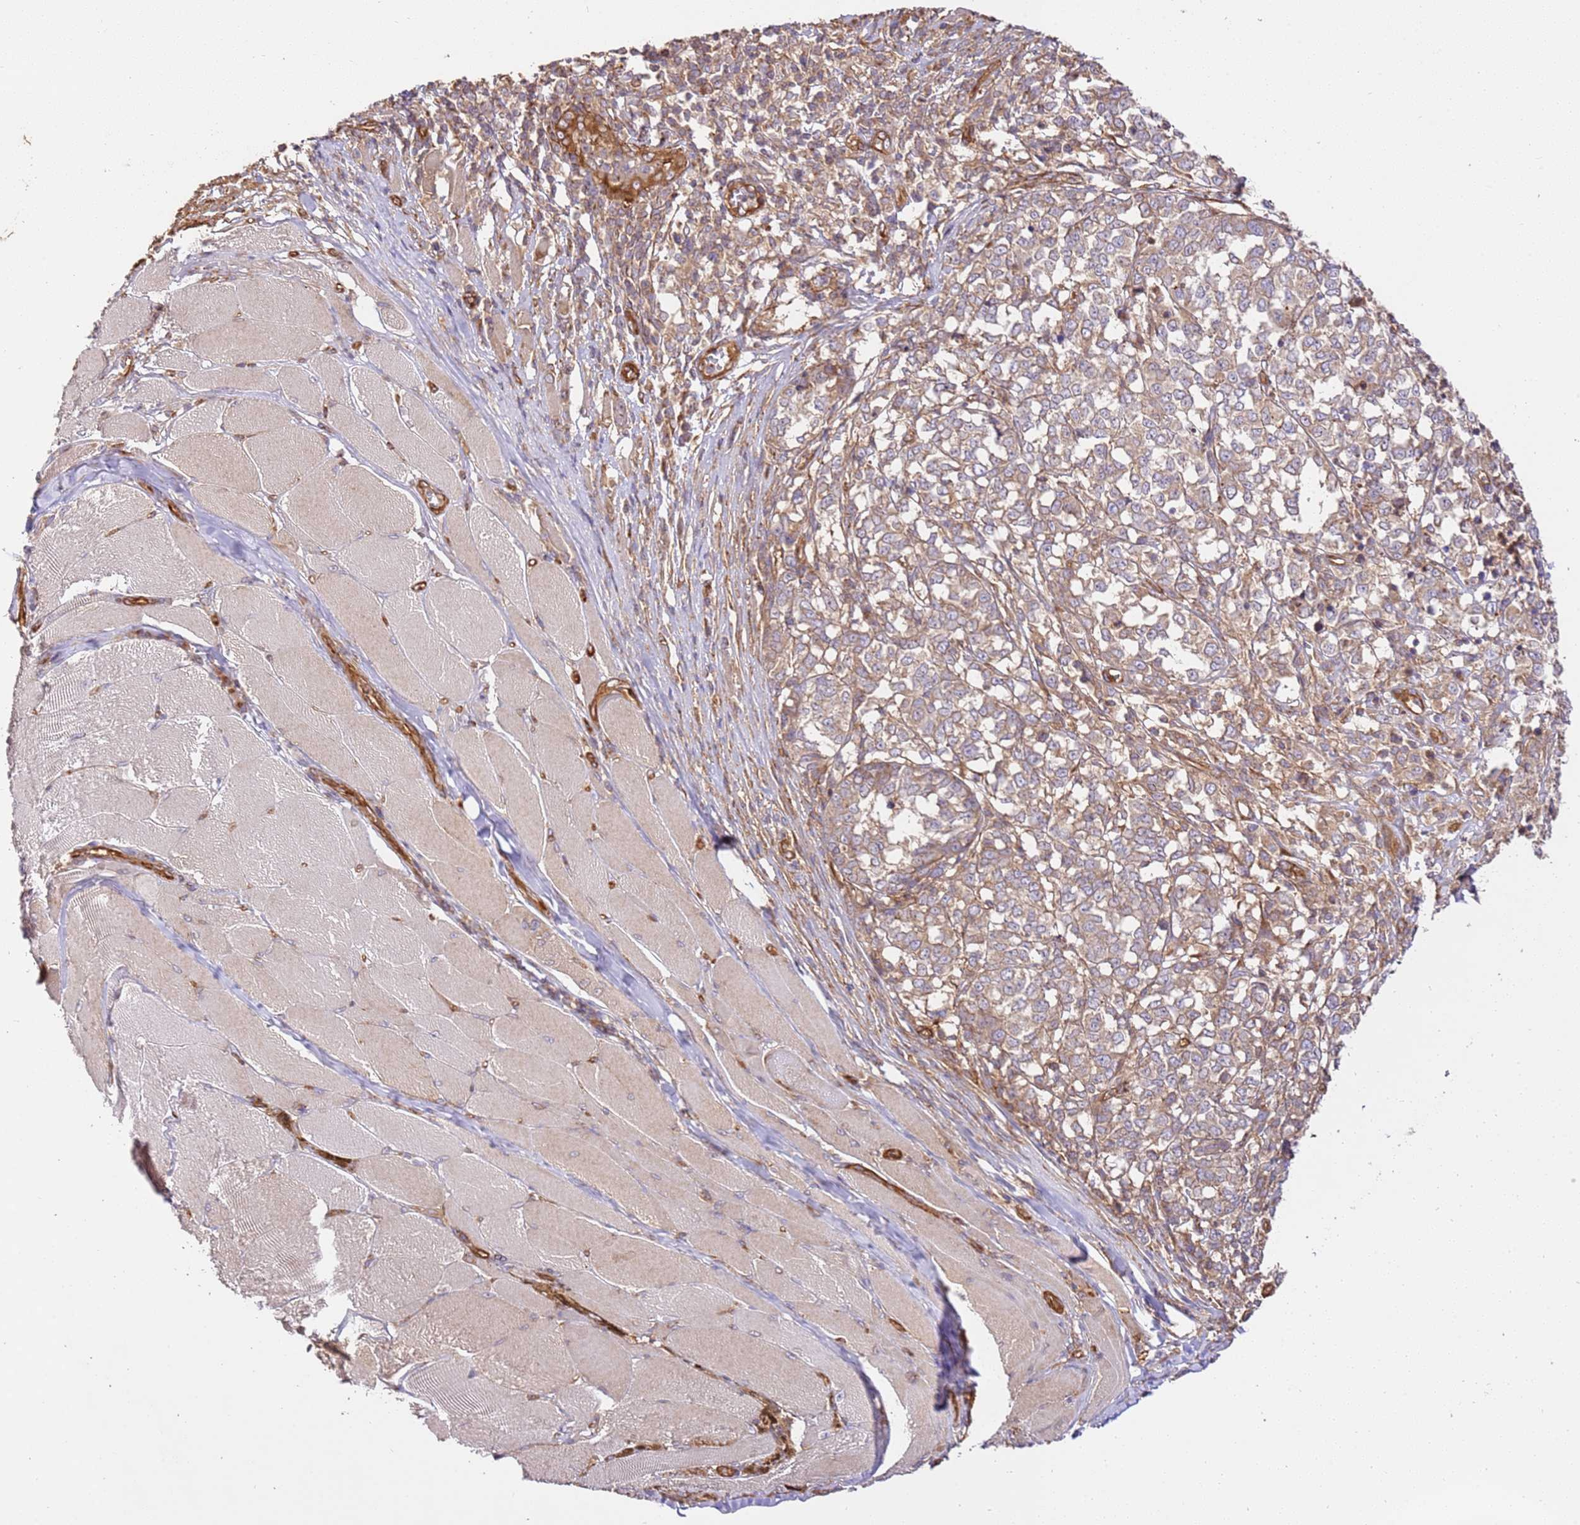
{"staining": {"intensity": "weak", "quantity": ">75%", "location": "cytoplasmic/membranous"}, "tissue": "melanoma", "cell_type": "Tumor cells", "image_type": "cancer", "snomed": [{"axis": "morphology", "description": "Malignant melanoma, NOS"}, {"axis": "topography", "description": "Skin"}], "caption": "Immunohistochemistry (IHC) of melanoma demonstrates low levels of weak cytoplasmic/membranous expression in approximately >75% of tumor cells.", "gene": "ZBTB39", "patient": {"sex": "female", "age": 72}}